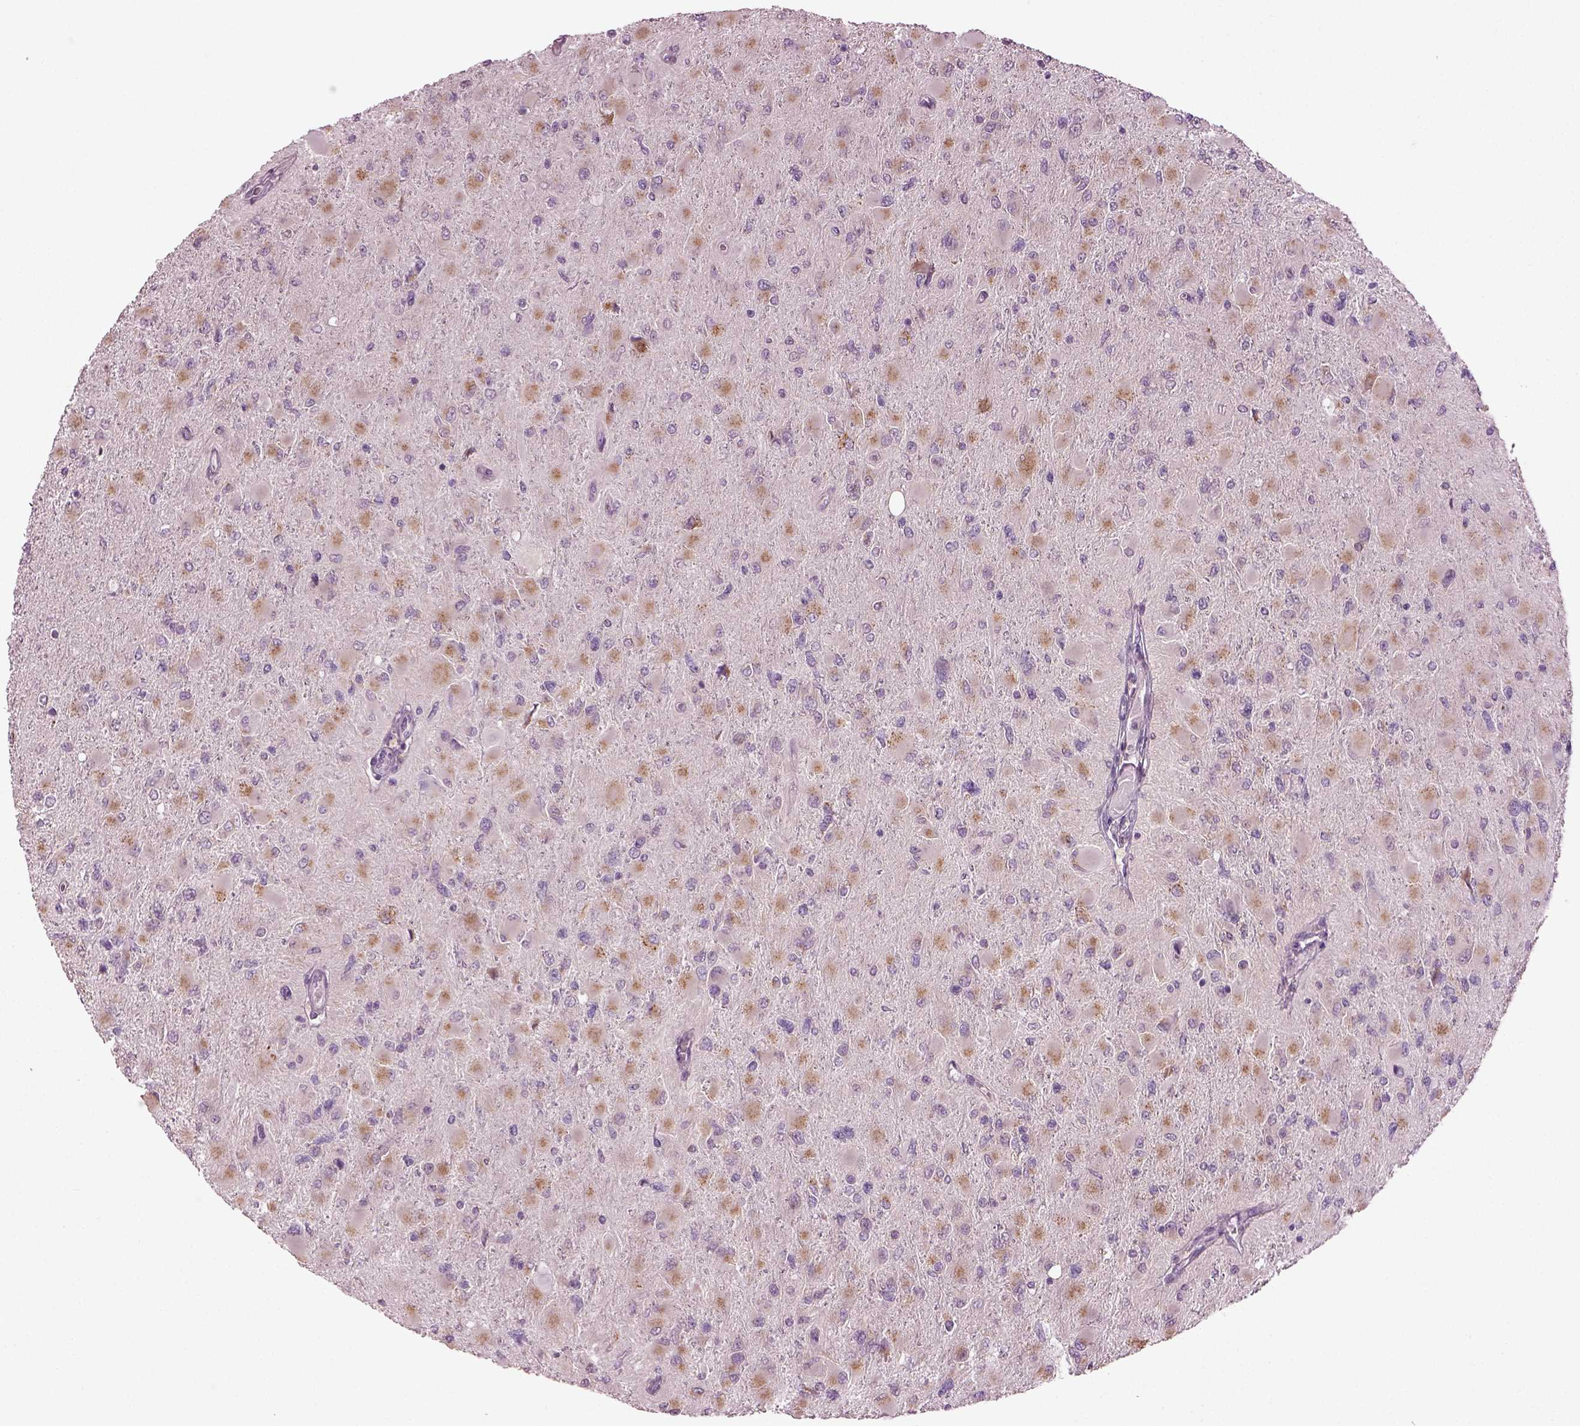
{"staining": {"intensity": "moderate", "quantity": ">75%", "location": "cytoplasmic/membranous"}, "tissue": "glioma", "cell_type": "Tumor cells", "image_type": "cancer", "snomed": [{"axis": "morphology", "description": "Glioma, malignant, High grade"}, {"axis": "topography", "description": "Cerebral cortex"}], "caption": "Brown immunohistochemical staining in glioma demonstrates moderate cytoplasmic/membranous expression in about >75% of tumor cells.", "gene": "TMEM231", "patient": {"sex": "female", "age": 36}}